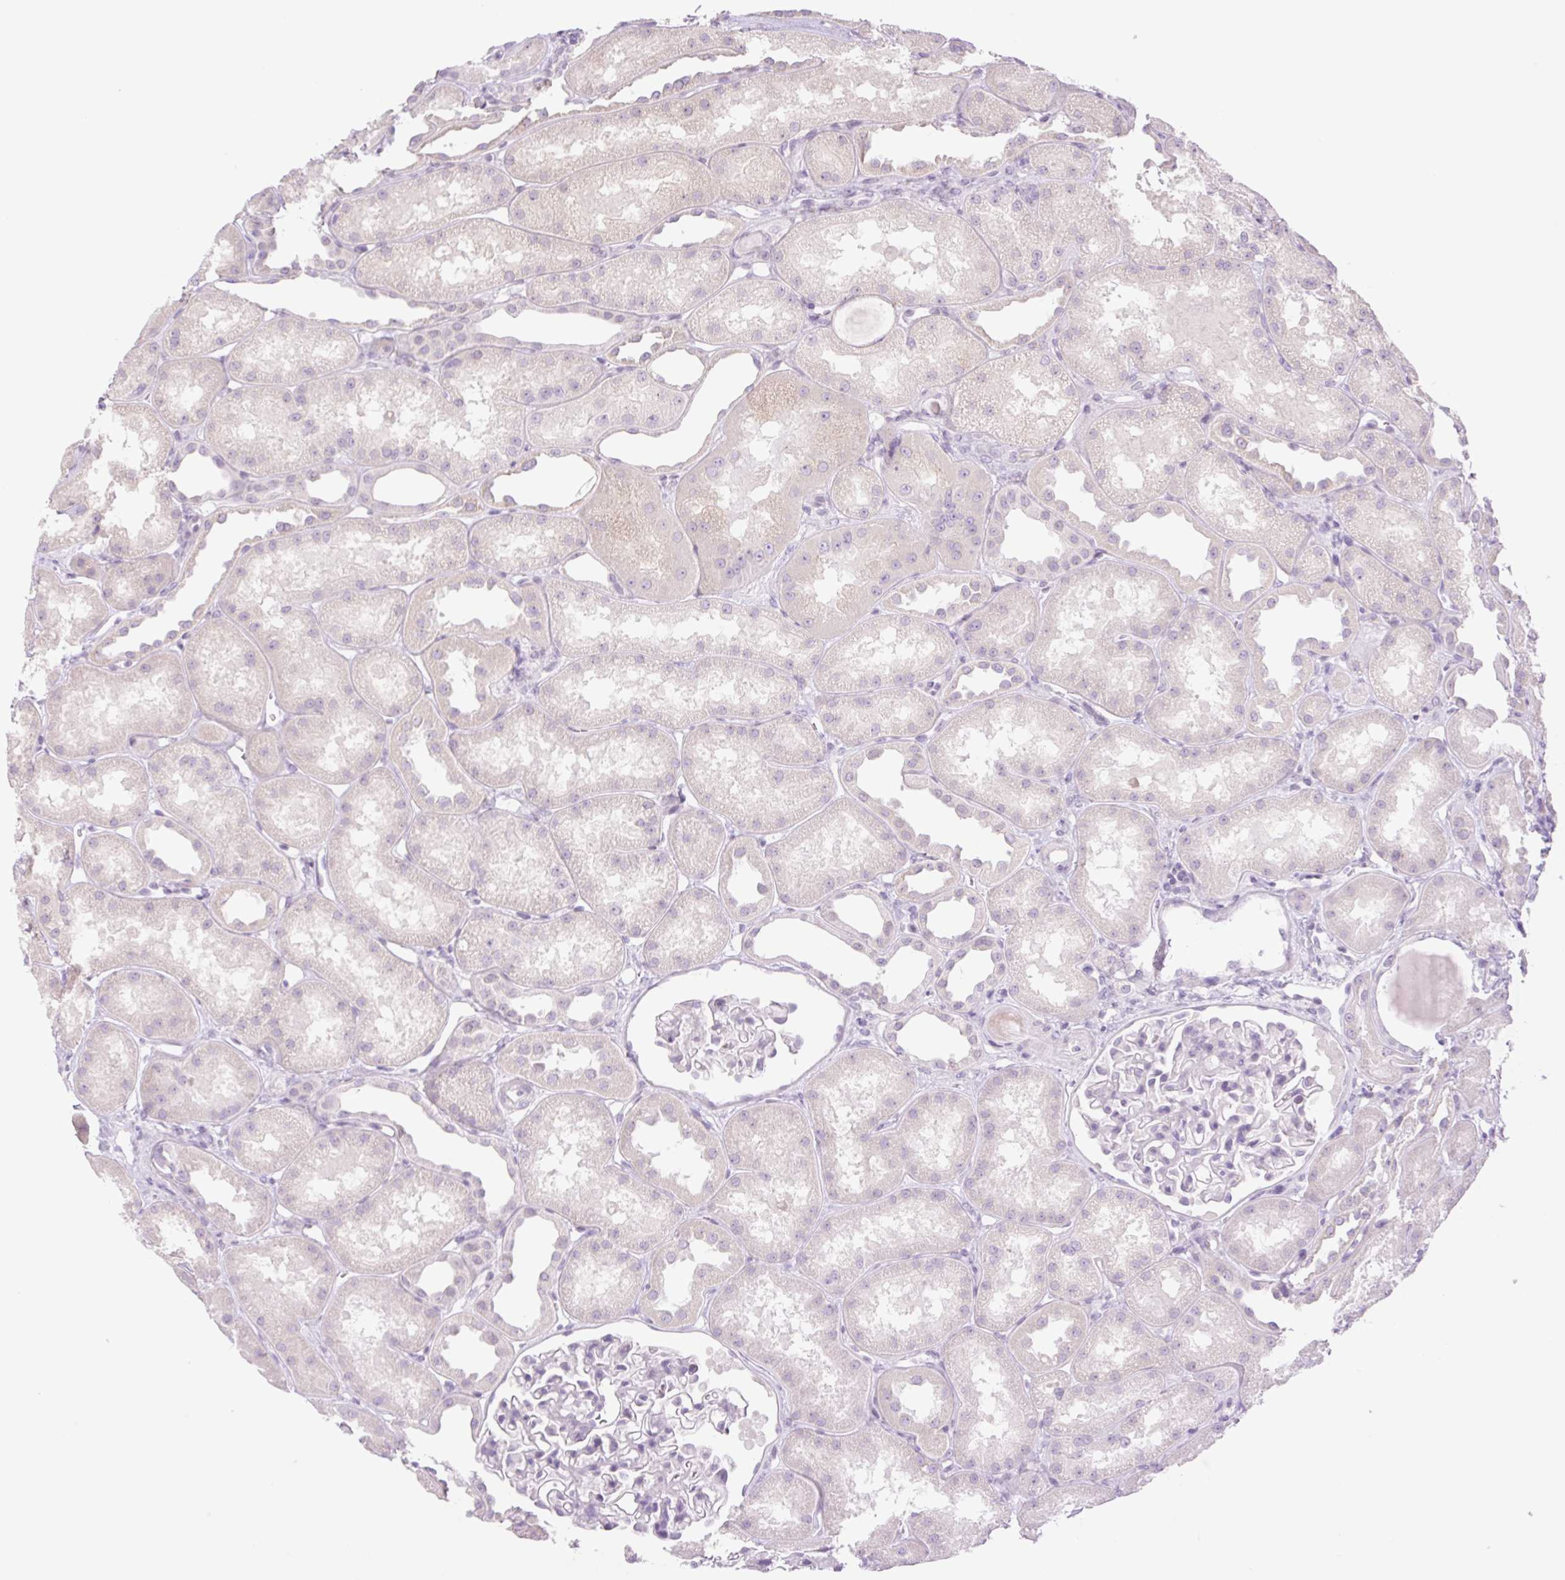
{"staining": {"intensity": "negative", "quantity": "none", "location": "none"}, "tissue": "kidney", "cell_type": "Cells in glomeruli", "image_type": "normal", "snomed": [{"axis": "morphology", "description": "Normal tissue, NOS"}, {"axis": "topography", "description": "Kidney"}], "caption": "Immunohistochemistry (IHC) of unremarkable kidney shows no staining in cells in glomeruli. (Immunohistochemistry (IHC), brightfield microscopy, high magnification).", "gene": "TBX15", "patient": {"sex": "male", "age": 61}}